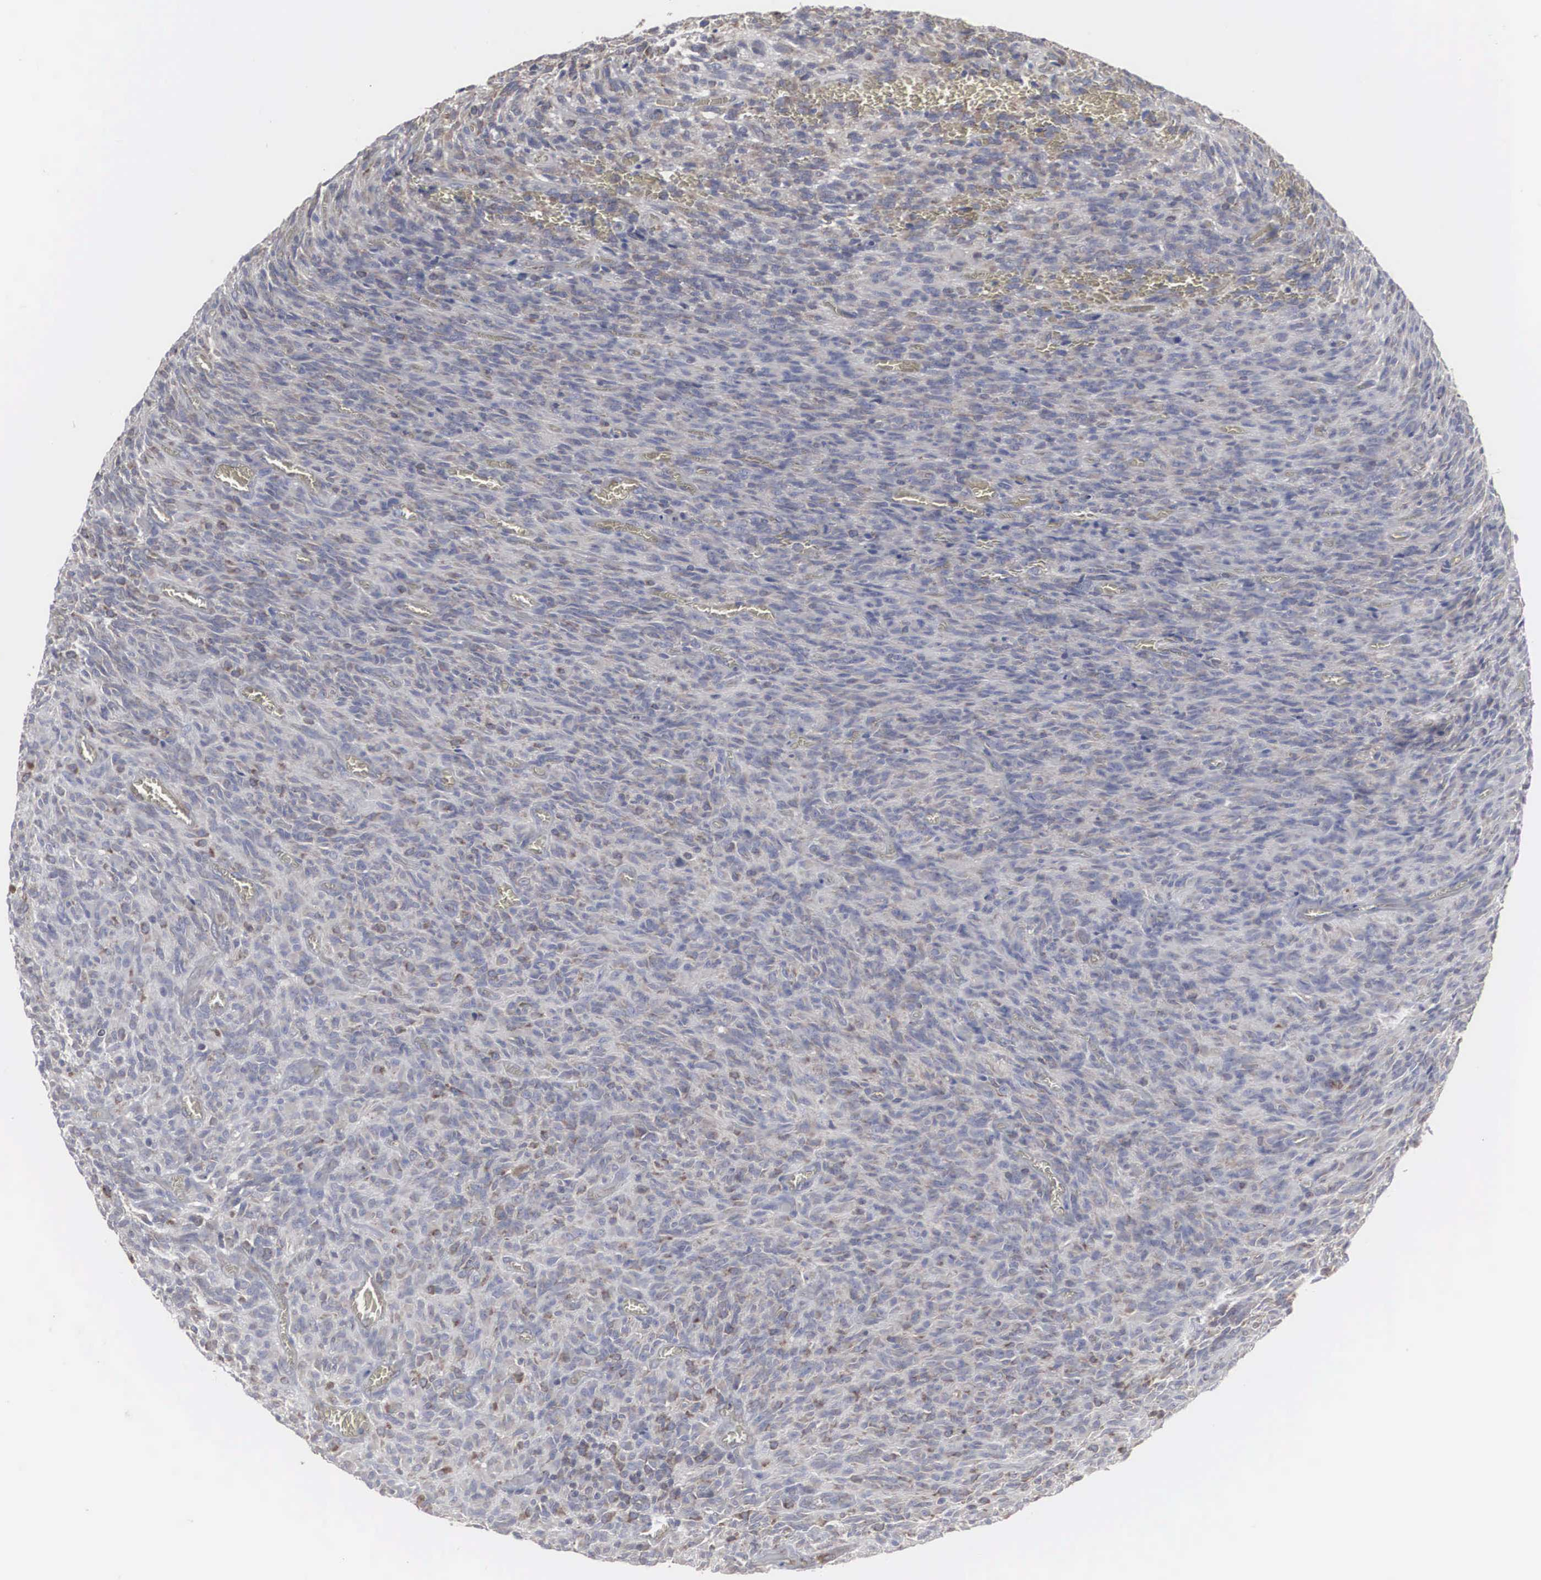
{"staining": {"intensity": "weak", "quantity": "<25%", "location": "cytoplasmic/membranous"}, "tissue": "glioma", "cell_type": "Tumor cells", "image_type": "cancer", "snomed": [{"axis": "morphology", "description": "Glioma, malignant, High grade"}, {"axis": "topography", "description": "Brain"}], "caption": "IHC of human glioma shows no expression in tumor cells.", "gene": "MIA2", "patient": {"sex": "male", "age": 56}}